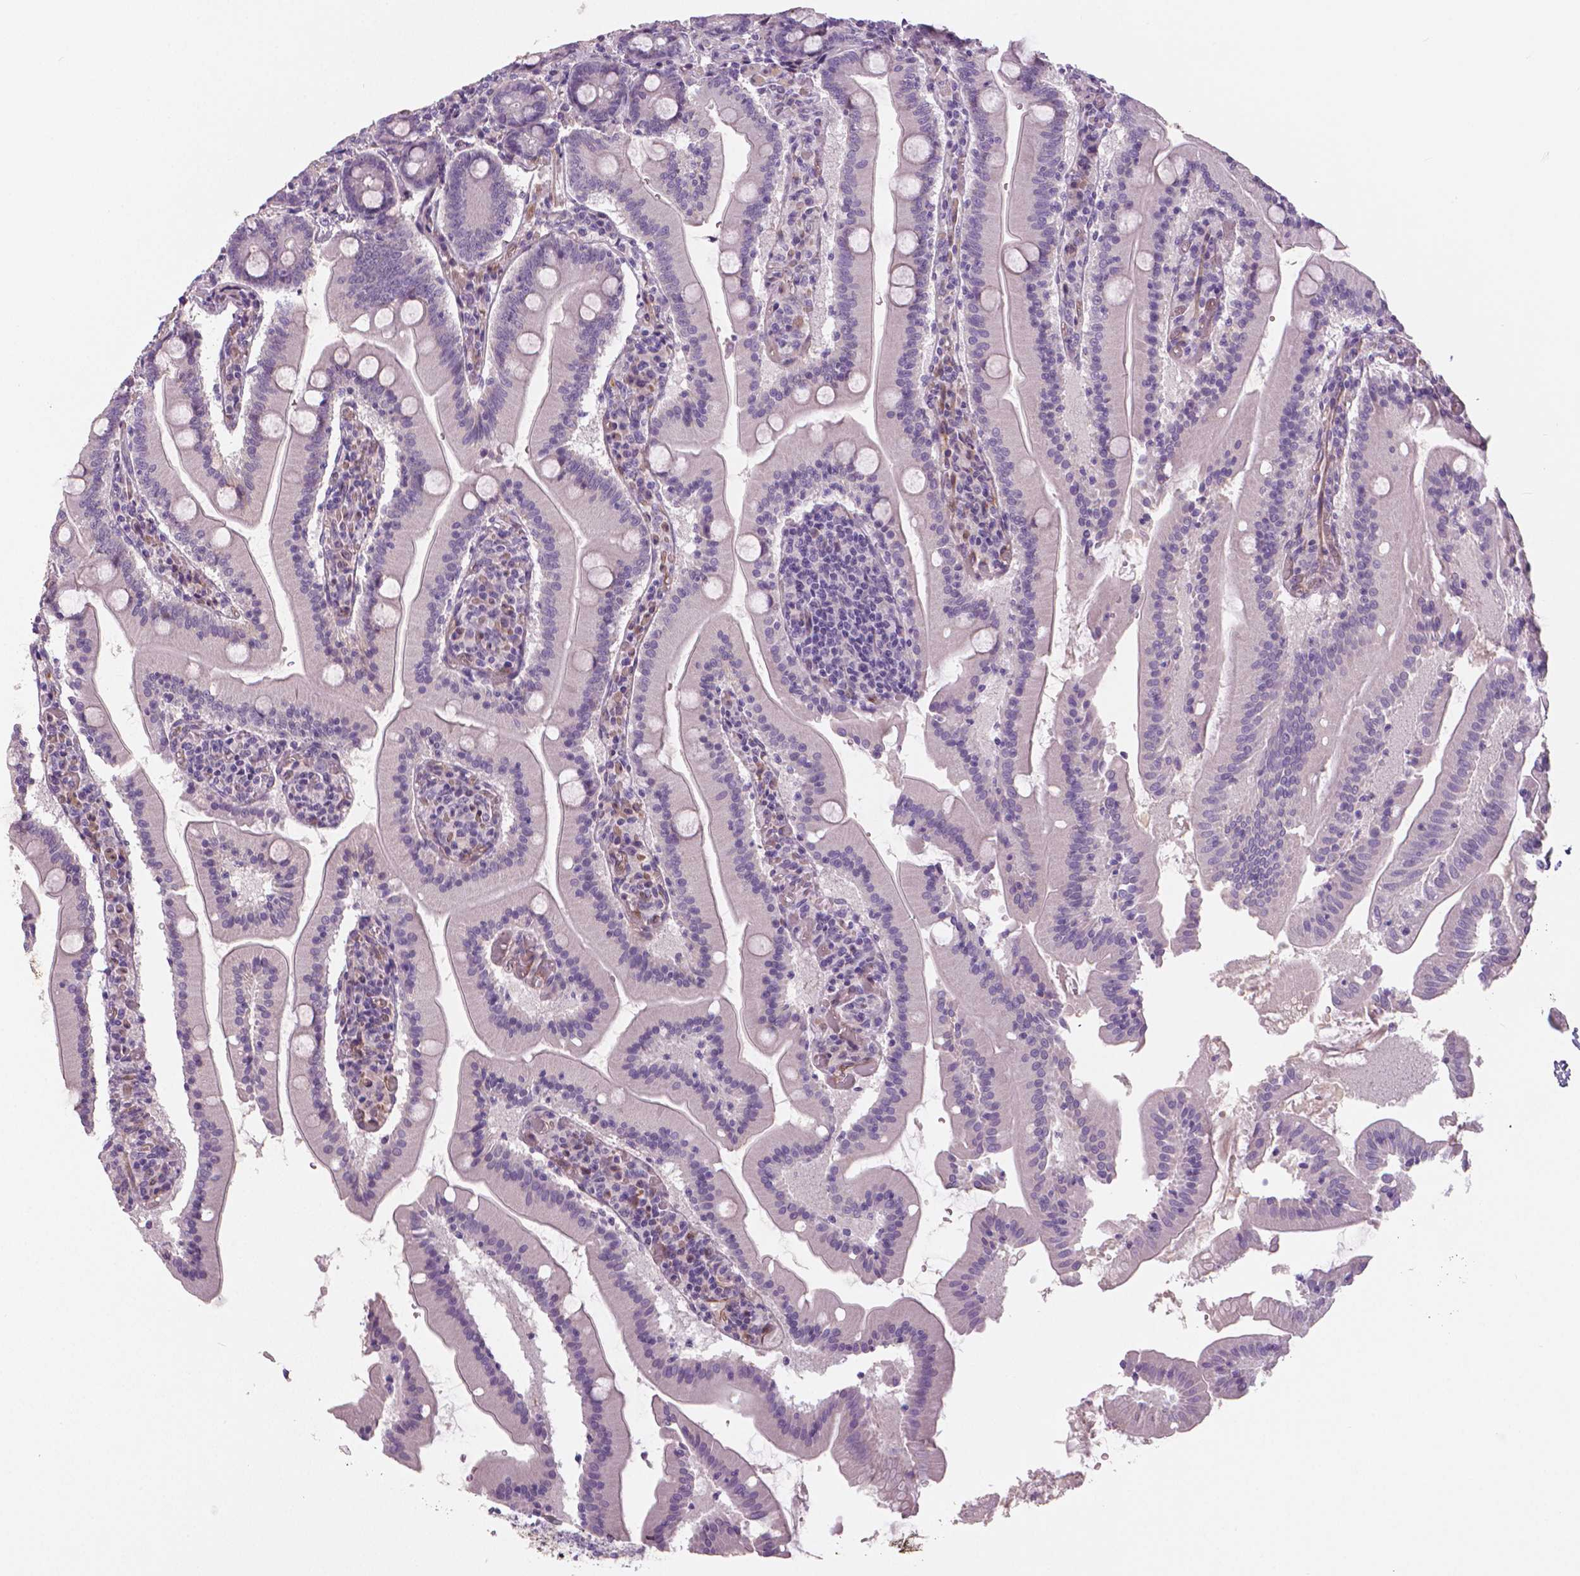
{"staining": {"intensity": "negative", "quantity": "none", "location": "none"}, "tissue": "small intestine", "cell_type": "Glandular cells", "image_type": "normal", "snomed": [{"axis": "morphology", "description": "Normal tissue, NOS"}, {"axis": "topography", "description": "Small intestine"}], "caption": "Immunohistochemical staining of unremarkable human small intestine exhibits no significant staining in glandular cells. (Stains: DAB IHC with hematoxylin counter stain, Microscopy: brightfield microscopy at high magnification).", "gene": "FLT1", "patient": {"sex": "male", "age": 37}}